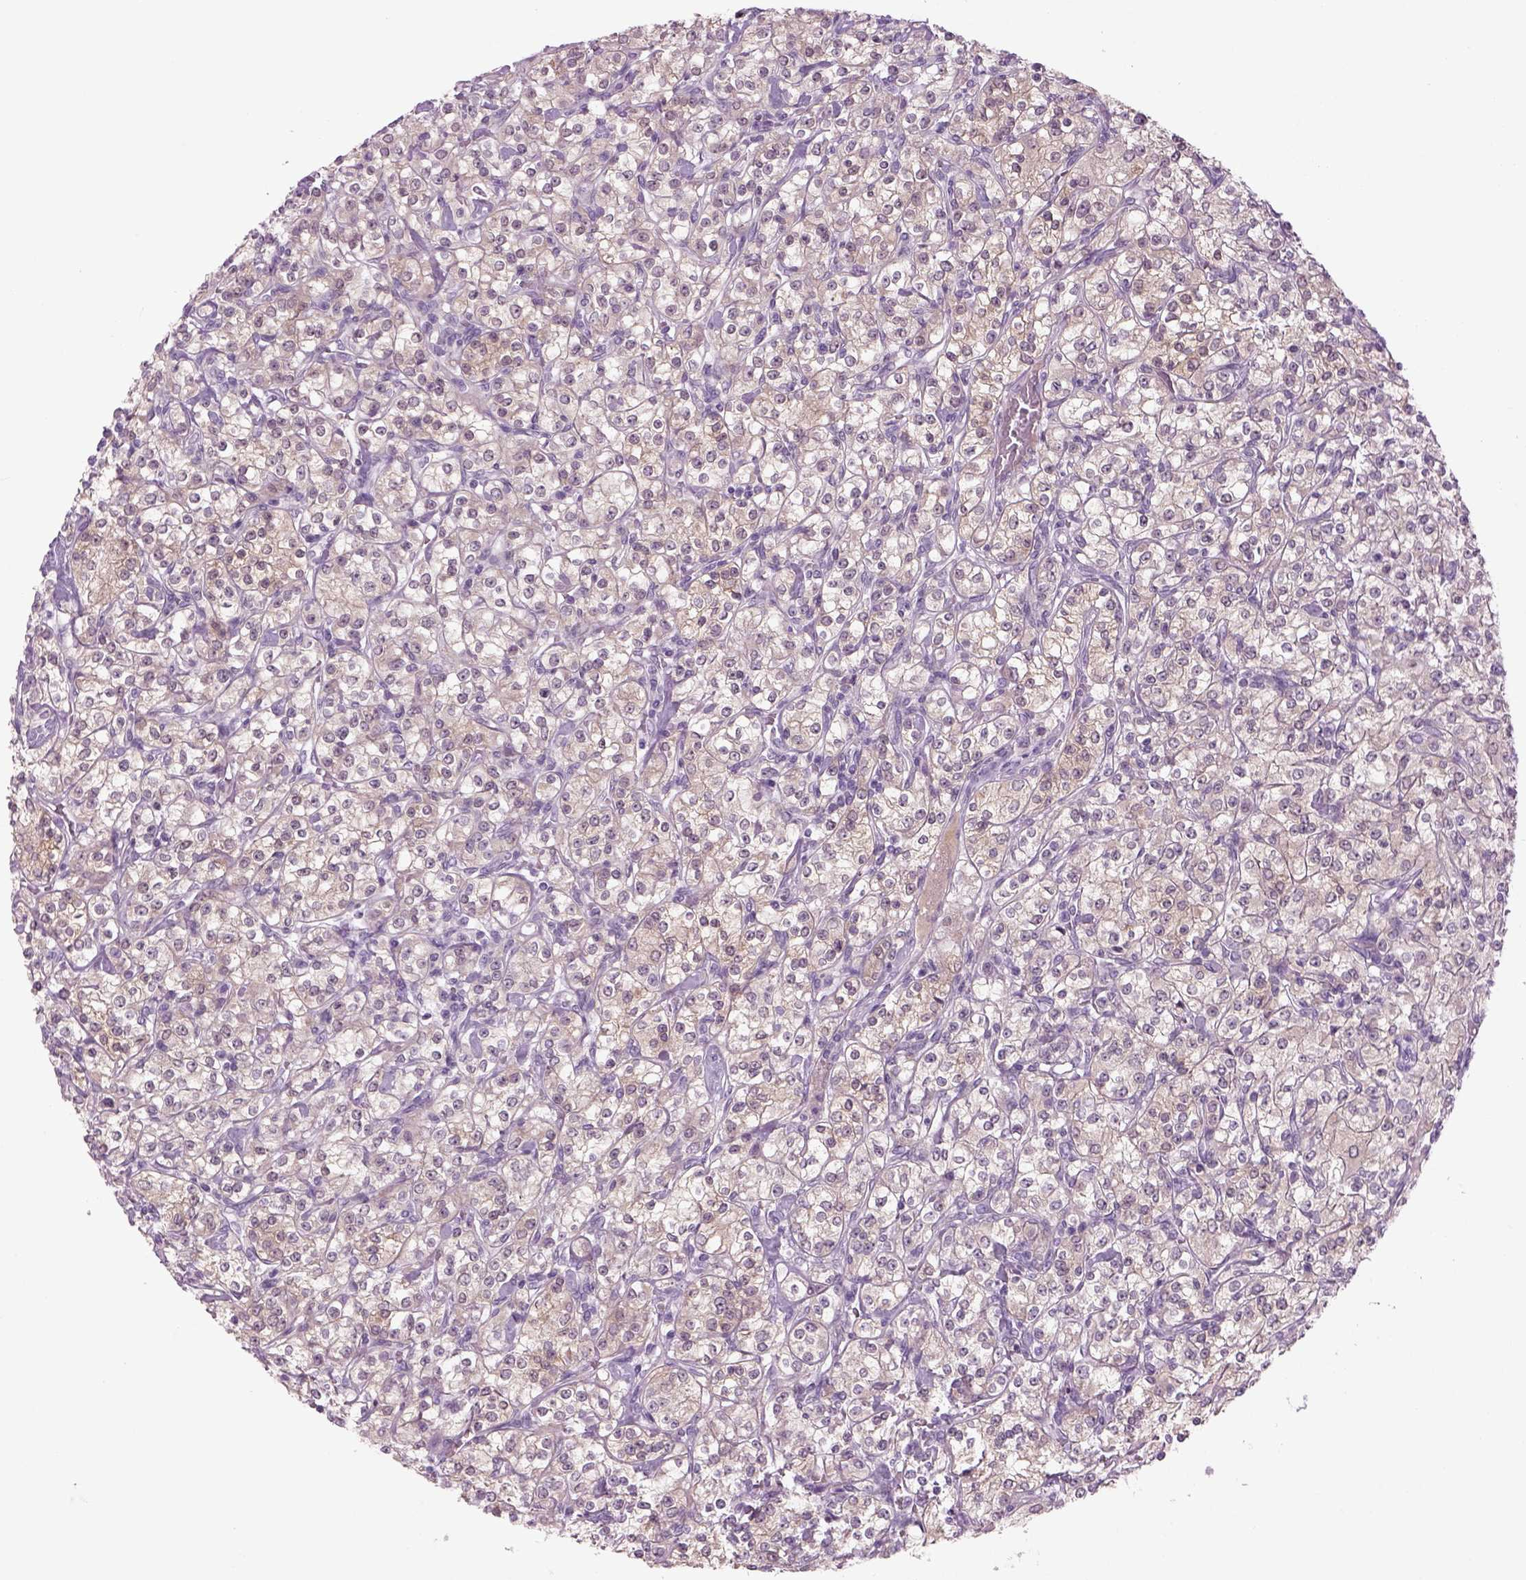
{"staining": {"intensity": "weak", "quantity": "25%-75%", "location": "cytoplasmic/membranous"}, "tissue": "renal cancer", "cell_type": "Tumor cells", "image_type": "cancer", "snomed": [{"axis": "morphology", "description": "Adenocarcinoma, NOS"}, {"axis": "topography", "description": "Kidney"}], "caption": "Immunohistochemical staining of adenocarcinoma (renal) exhibits low levels of weak cytoplasmic/membranous protein staining in about 25%-75% of tumor cells. (brown staining indicates protein expression, while blue staining denotes nuclei).", "gene": "MDH1B", "patient": {"sex": "male", "age": 77}}